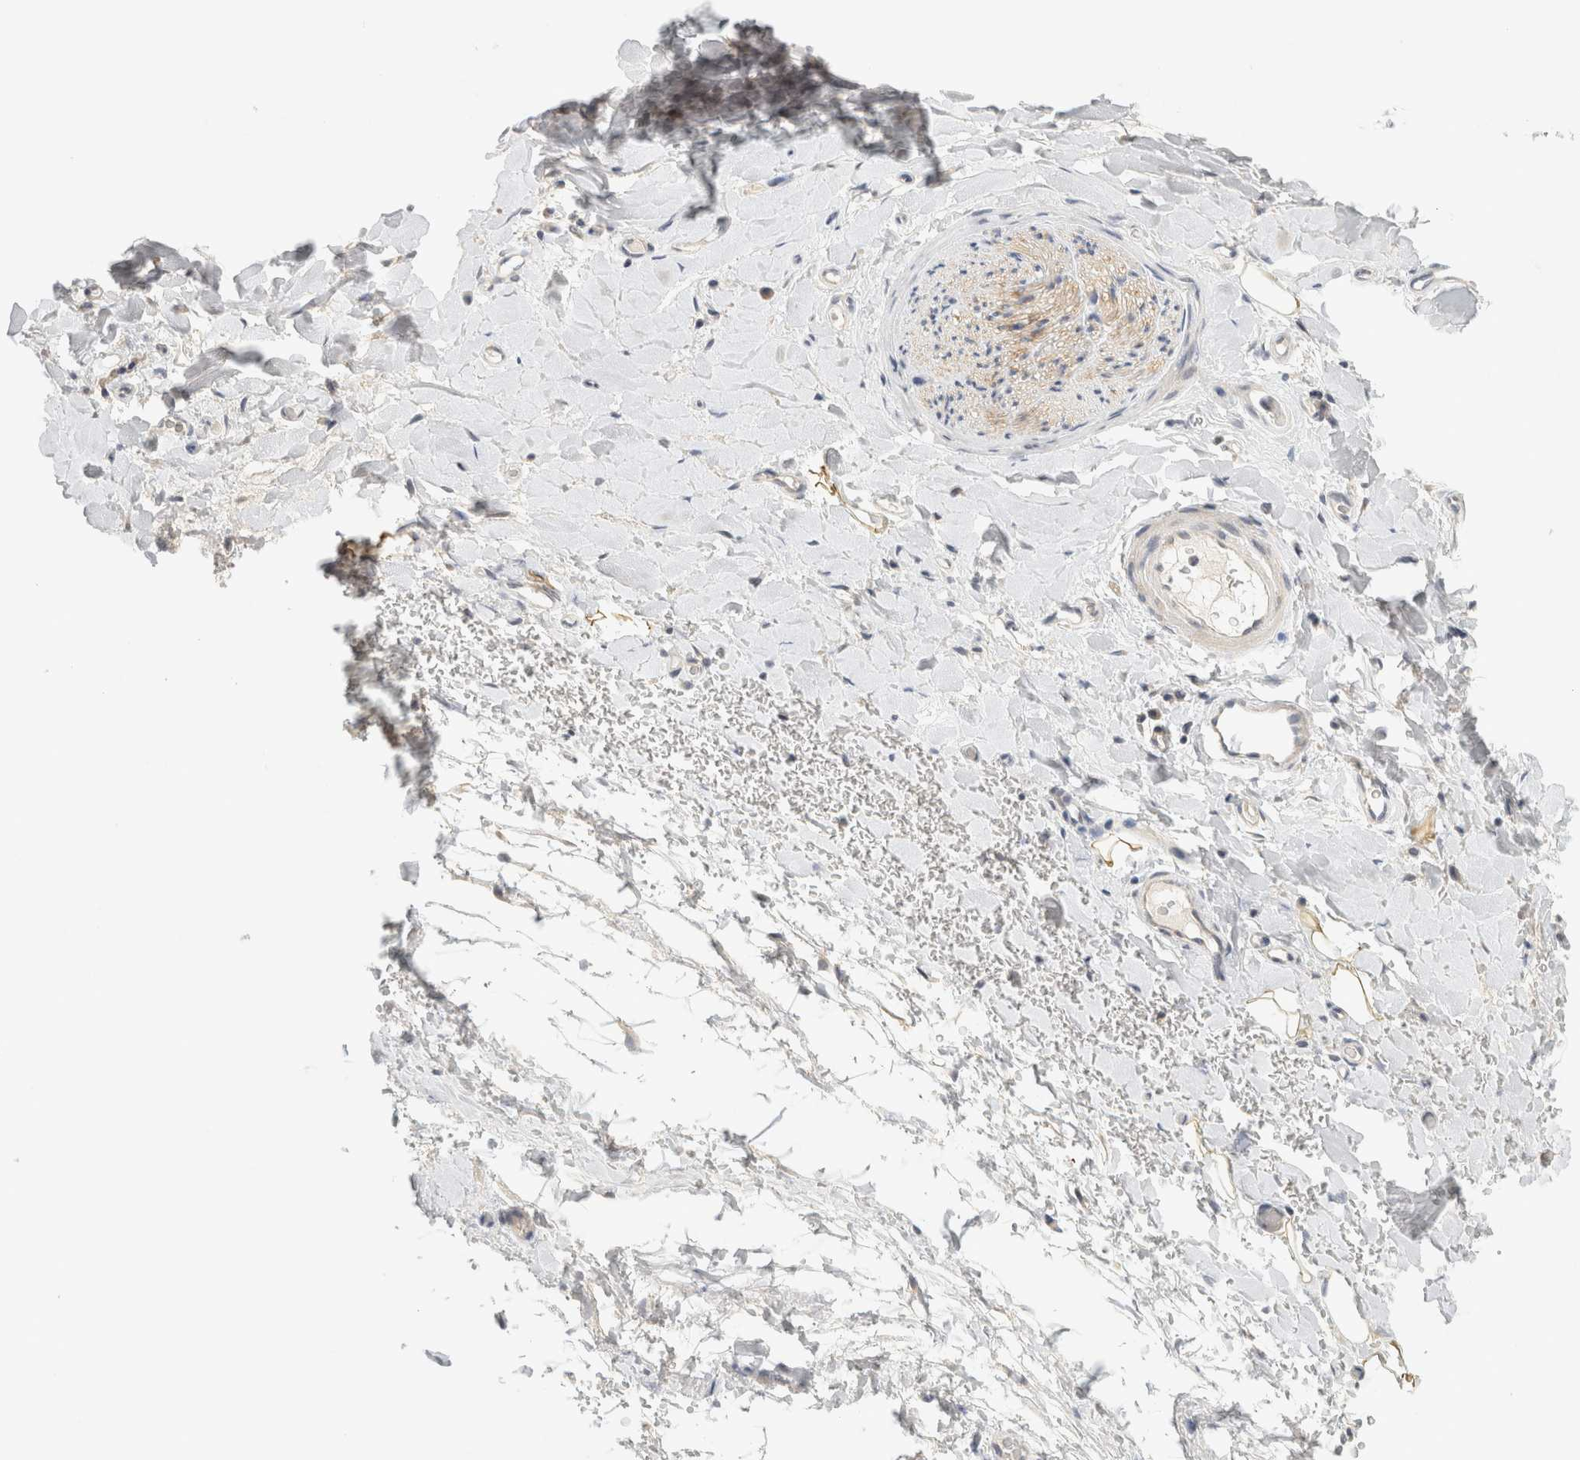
{"staining": {"intensity": "negative", "quantity": "none", "location": "none"}, "tissue": "adipose tissue", "cell_type": "Adipocytes", "image_type": "normal", "snomed": [{"axis": "morphology", "description": "Normal tissue, NOS"}, {"axis": "morphology", "description": "Adenocarcinoma, NOS"}, {"axis": "topography", "description": "Esophagus"}], "caption": "This histopathology image is of benign adipose tissue stained with IHC to label a protein in brown with the nuclei are counter-stained blue. There is no positivity in adipocytes. (DAB immunohistochemistry, high magnification).", "gene": "CHRM4", "patient": {"sex": "male", "age": 62}}